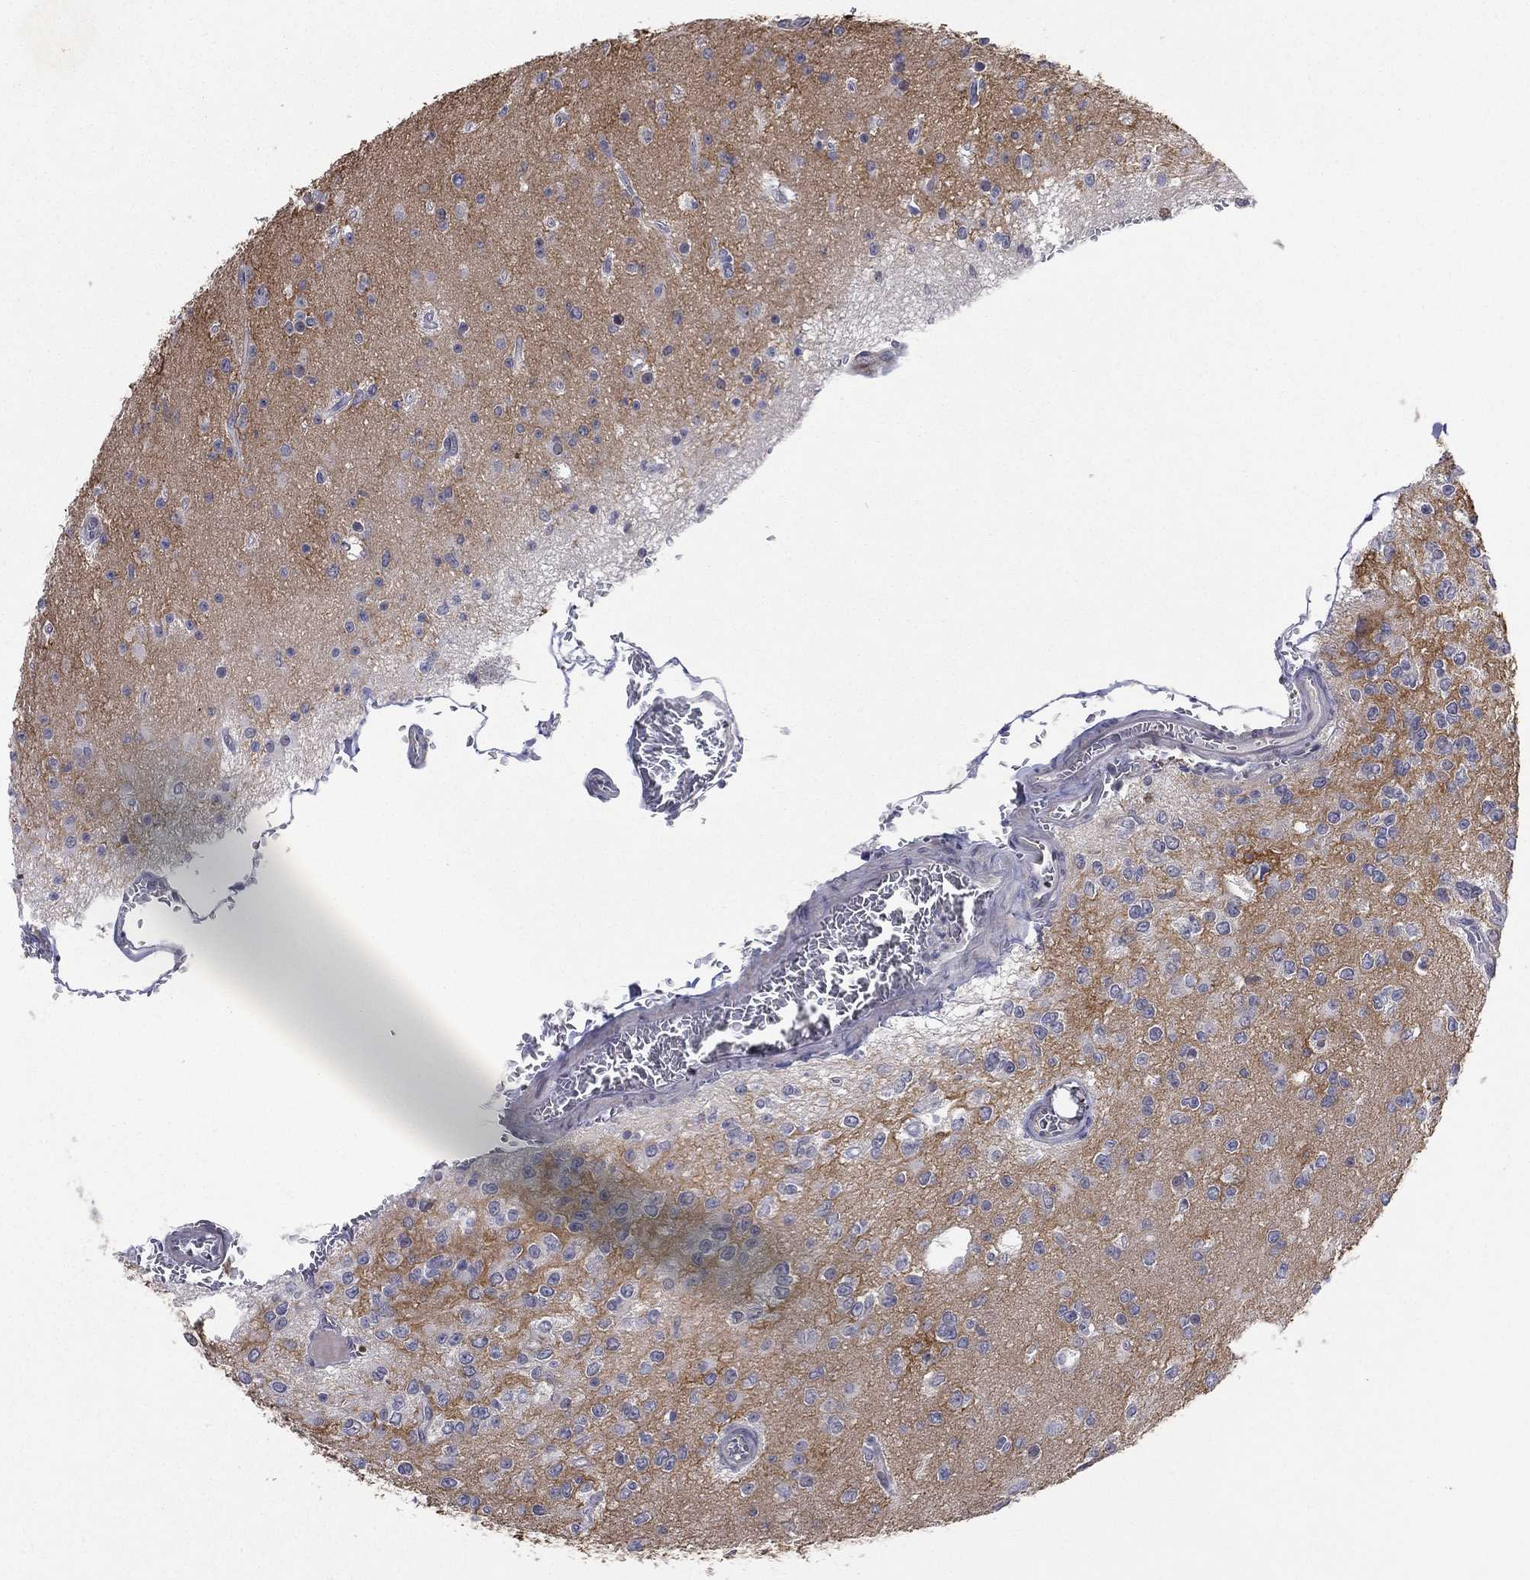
{"staining": {"intensity": "negative", "quantity": "none", "location": "none"}, "tissue": "glioma", "cell_type": "Tumor cells", "image_type": "cancer", "snomed": [{"axis": "morphology", "description": "Glioma, malignant, Low grade"}, {"axis": "topography", "description": "Brain"}], "caption": "An image of human malignant glioma (low-grade) is negative for staining in tumor cells. (DAB immunohistochemistry (IHC) visualized using brightfield microscopy, high magnification).", "gene": "KAT14", "patient": {"sex": "female", "age": 45}}